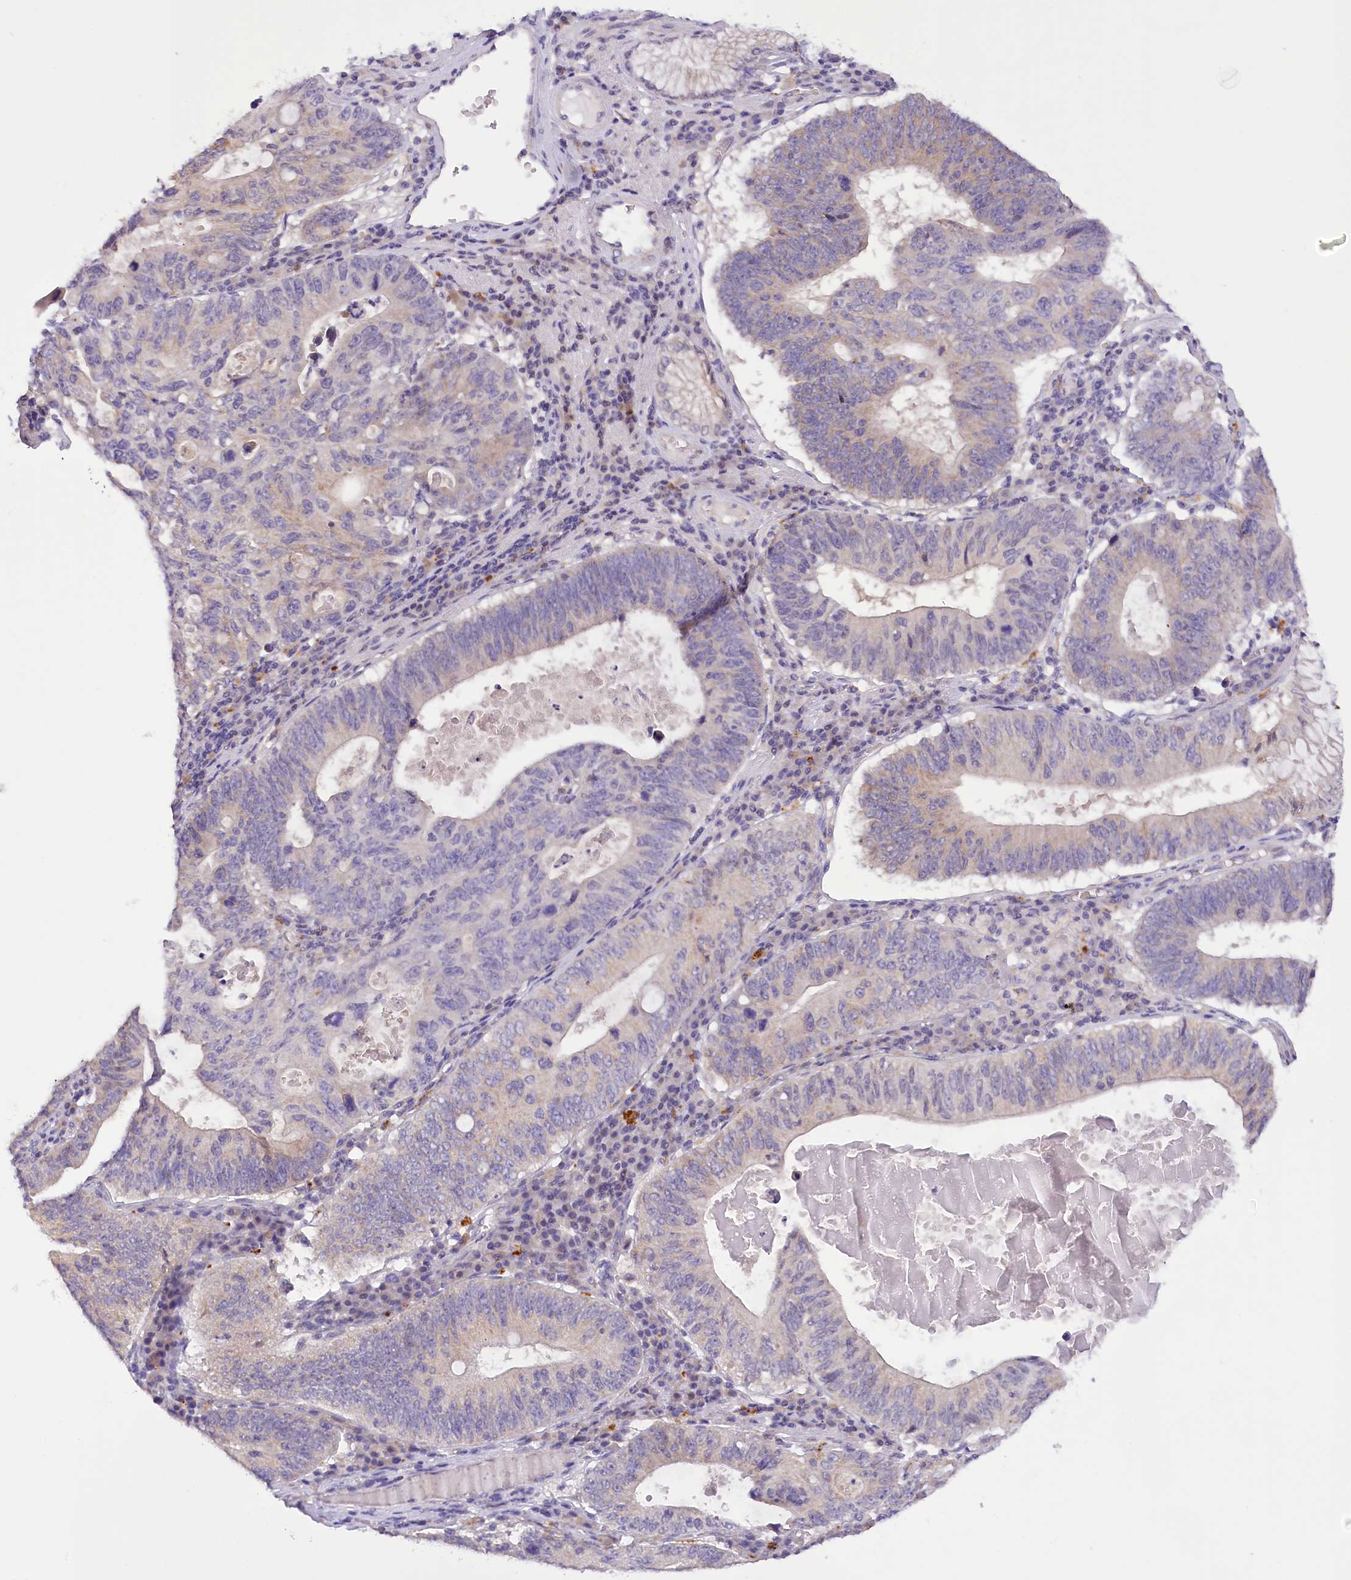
{"staining": {"intensity": "moderate", "quantity": "<25%", "location": "cytoplasmic/membranous"}, "tissue": "stomach cancer", "cell_type": "Tumor cells", "image_type": "cancer", "snomed": [{"axis": "morphology", "description": "Adenocarcinoma, NOS"}, {"axis": "topography", "description": "Stomach"}], "caption": "Approximately <25% of tumor cells in stomach adenocarcinoma exhibit moderate cytoplasmic/membranous protein staining as visualized by brown immunohistochemical staining.", "gene": "DCUN1D1", "patient": {"sex": "male", "age": 59}}